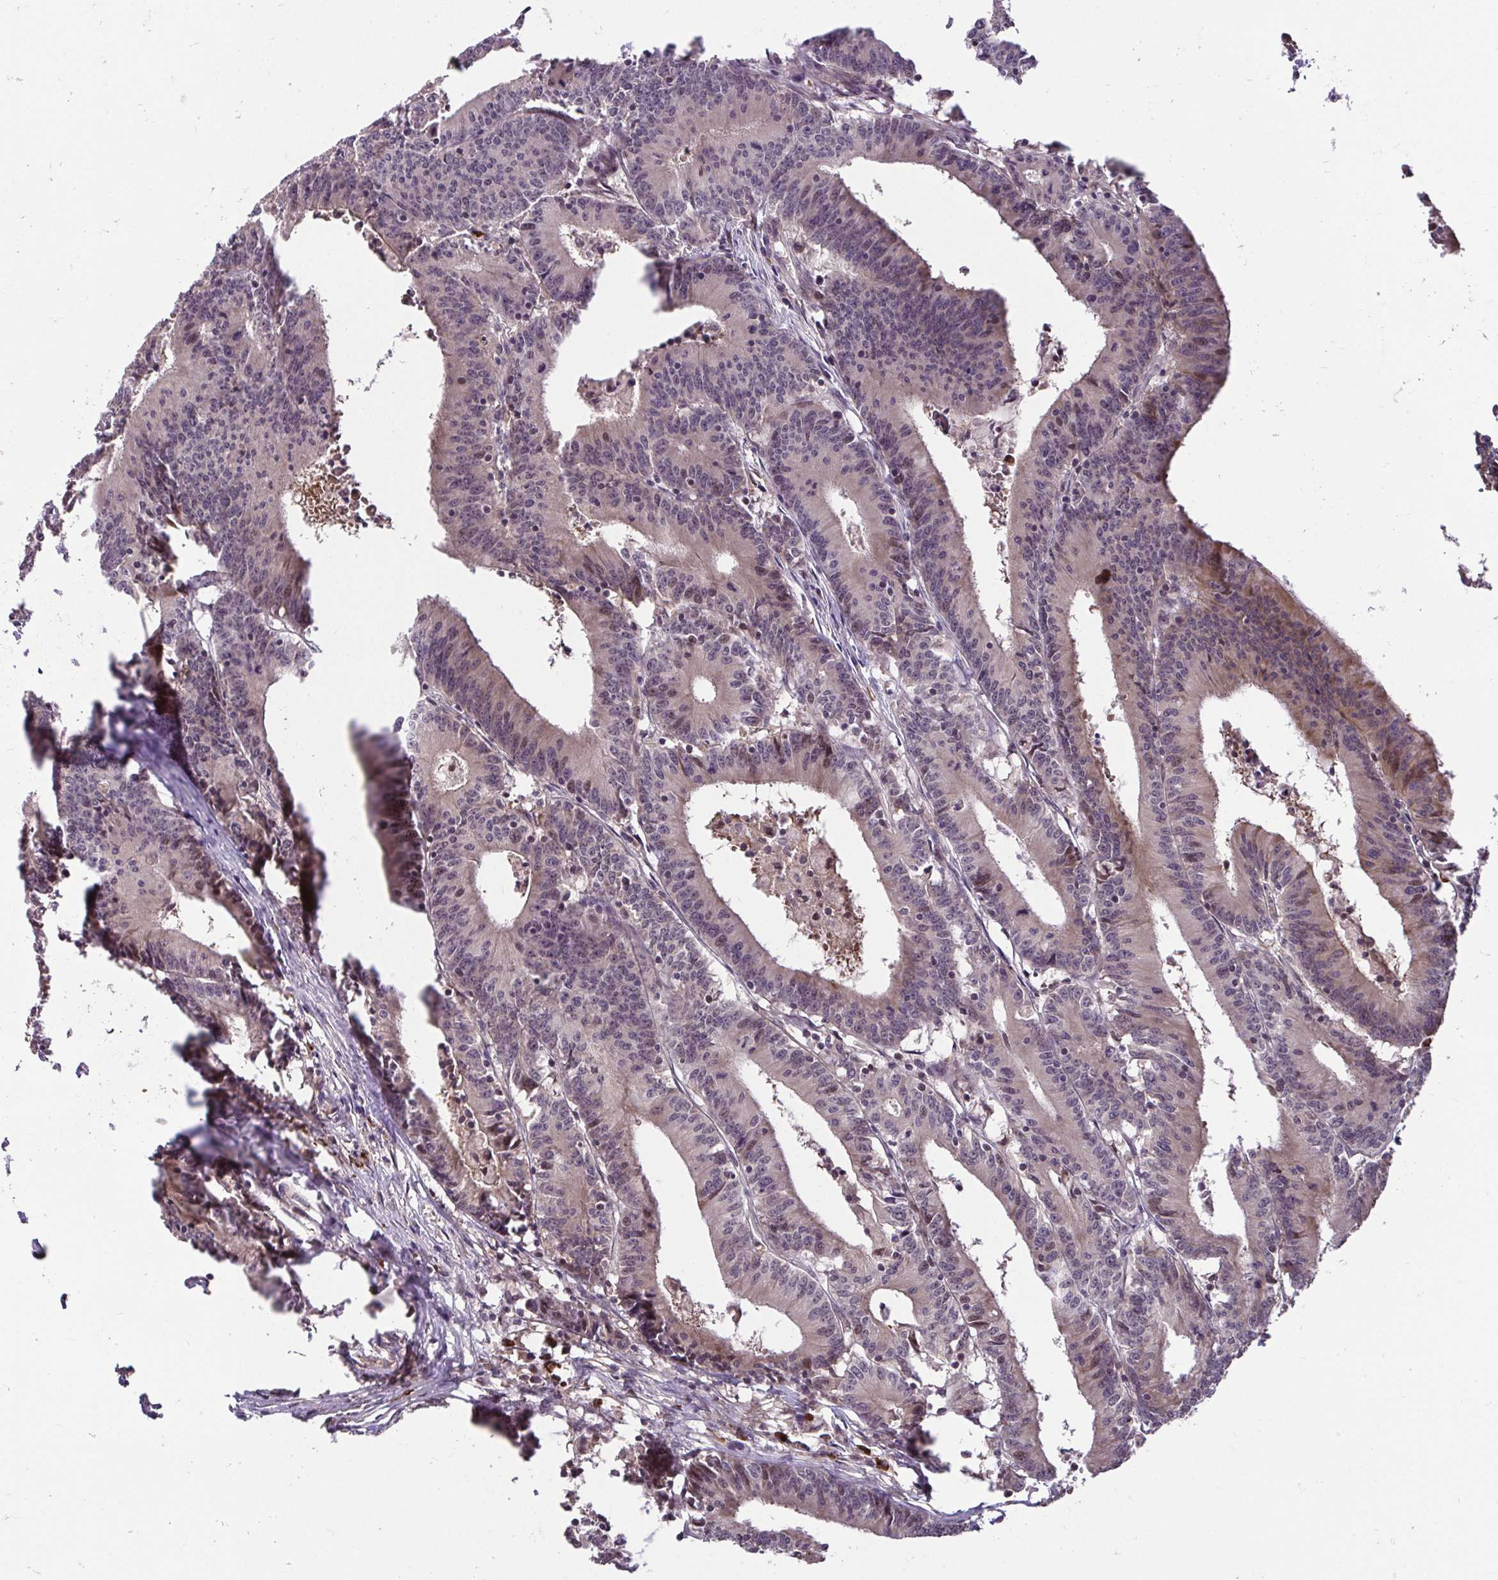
{"staining": {"intensity": "moderate", "quantity": "25%-75%", "location": "cytoplasmic/membranous,nuclear"}, "tissue": "colorectal cancer", "cell_type": "Tumor cells", "image_type": "cancer", "snomed": [{"axis": "morphology", "description": "Adenocarcinoma, NOS"}, {"axis": "topography", "description": "Colon"}], "caption": "Adenocarcinoma (colorectal) stained with immunohistochemistry exhibits moderate cytoplasmic/membranous and nuclear staining in about 25%-75% of tumor cells.", "gene": "ZSCAN9", "patient": {"sex": "female", "age": 78}}